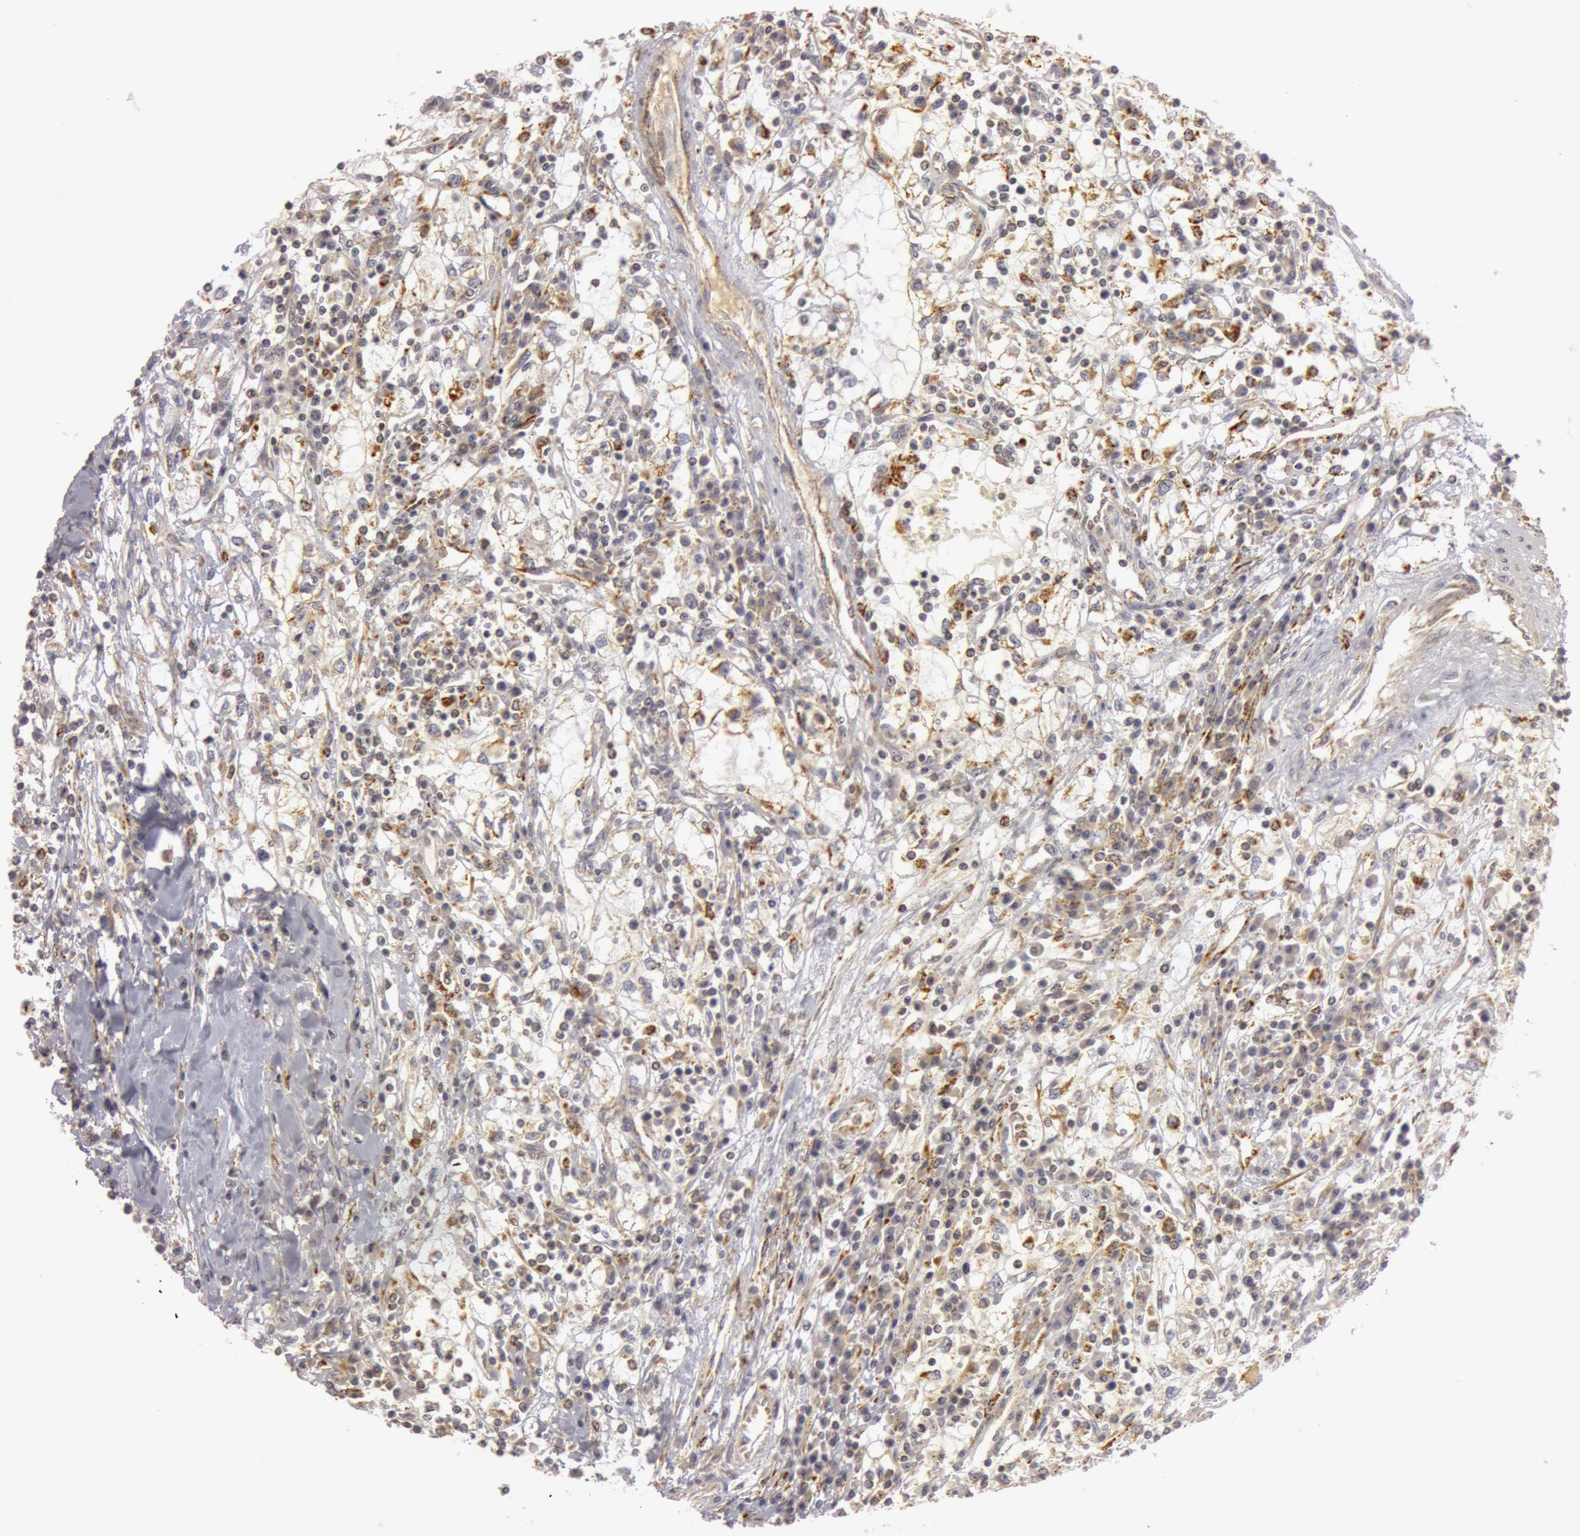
{"staining": {"intensity": "weak", "quantity": ">75%", "location": "cytoplasmic/membranous"}, "tissue": "renal cancer", "cell_type": "Tumor cells", "image_type": "cancer", "snomed": [{"axis": "morphology", "description": "Adenocarcinoma, NOS"}, {"axis": "topography", "description": "Kidney"}], "caption": "Human renal cancer (adenocarcinoma) stained for a protein (brown) displays weak cytoplasmic/membranous positive staining in about >75% of tumor cells.", "gene": "C7", "patient": {"sex": "male", "age": 82}}